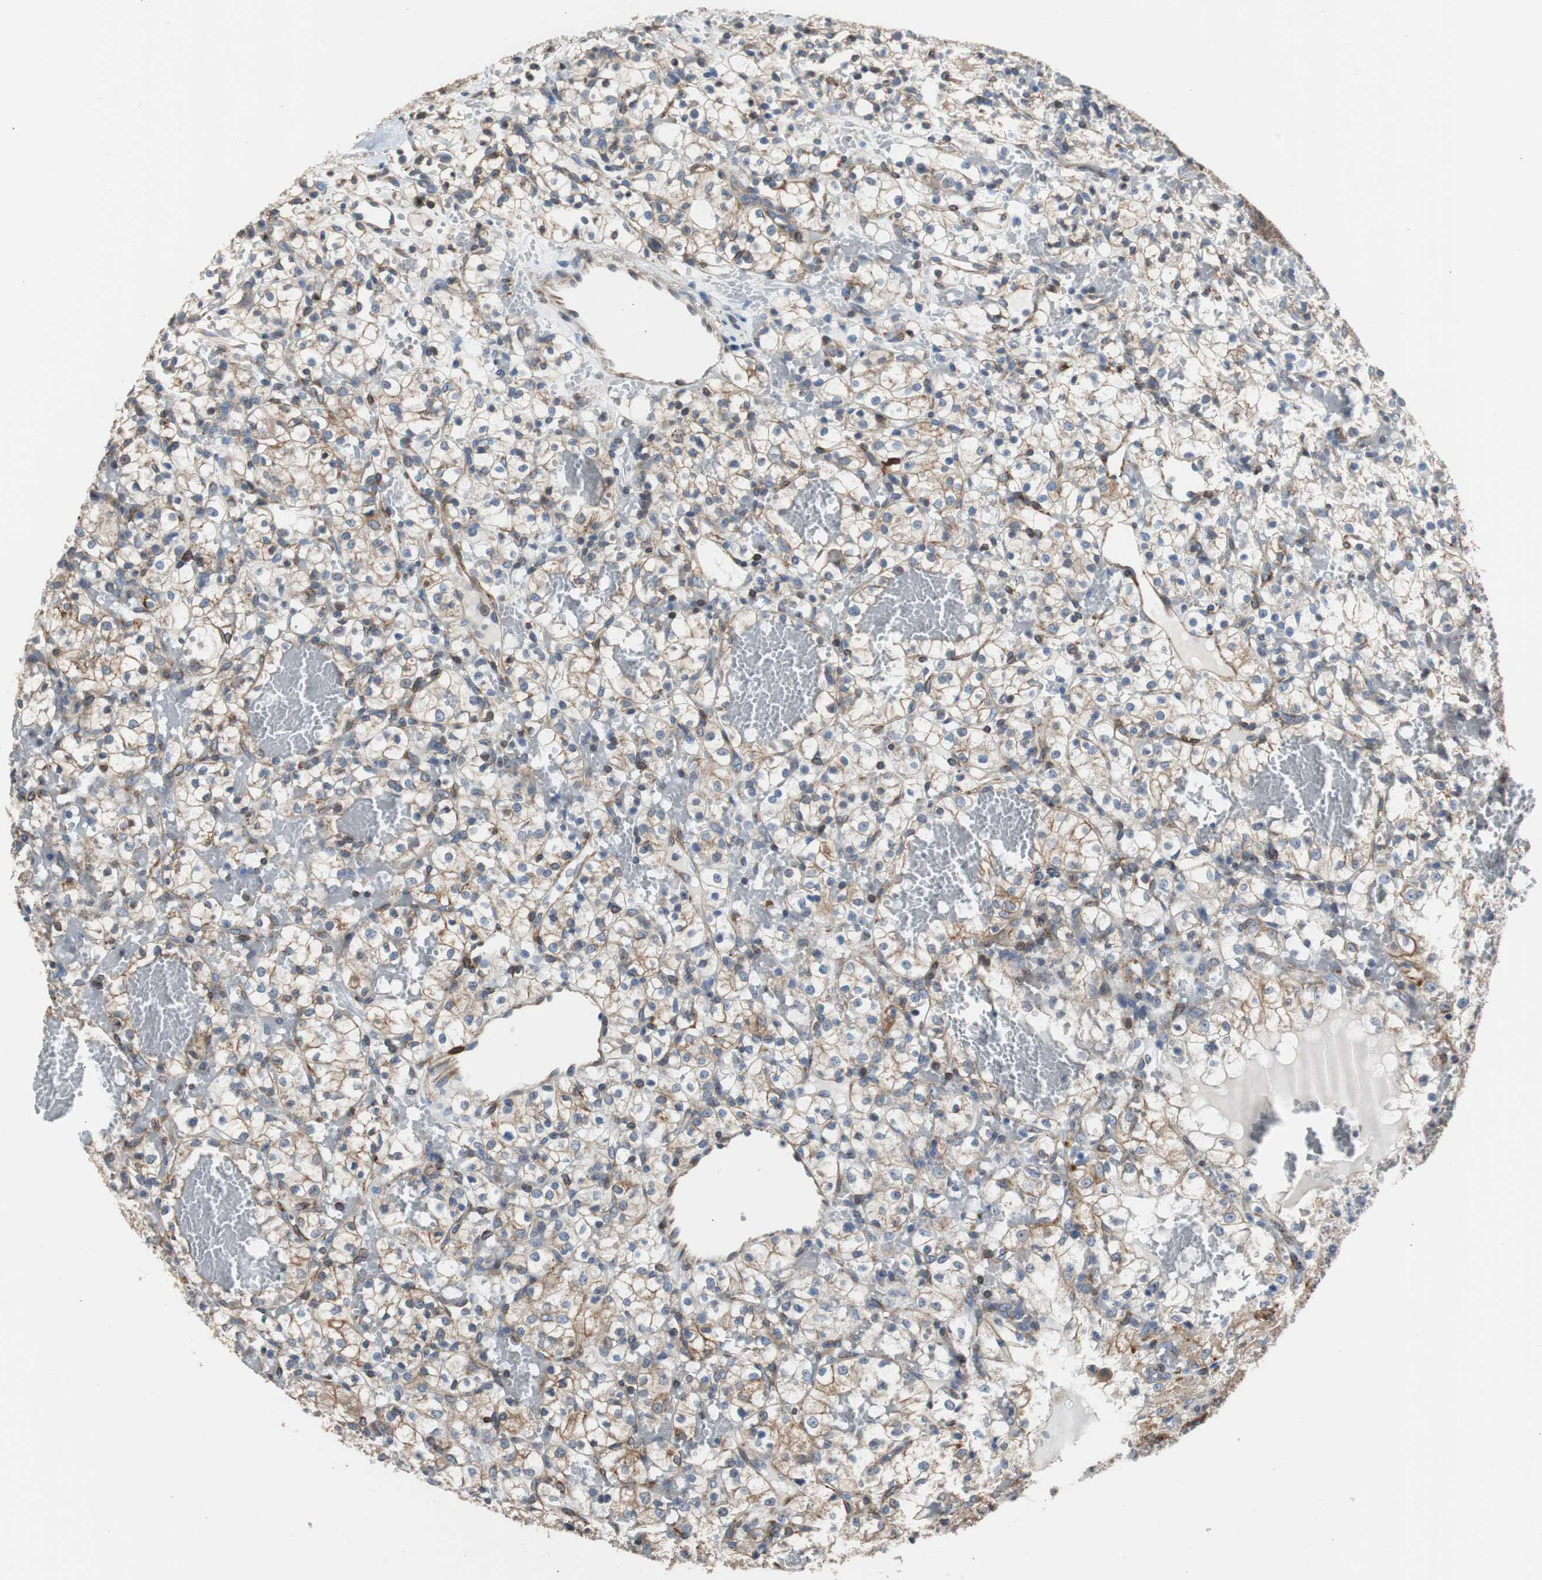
{"staining": {"intensity": "weak", "quantity": "25%-75%", "location": "cytoplasmic/membranous"}, "tissue": "renal cancer", "cell_type": "Tumor cells", "image_type": "cancer", "snomed": [{"axis": "morphology", "description": "Adenocarcinoma, NOS"}, {"axis": "topography", "description": "Kidney"}], "caption": "High-magnification brightfield microscopy of renal cancer (adenocarcinoma) stained with DAB (3,3'-diaminobenzidine) (brown) and counterstained with hematoxylin (blue). tumor cells exhibit weak cytoplasmic/membranous positivity is identified in about25%-75% of cells.", "gene": "PBXIP1", "patient": {"sex": "female", "age": 60}}